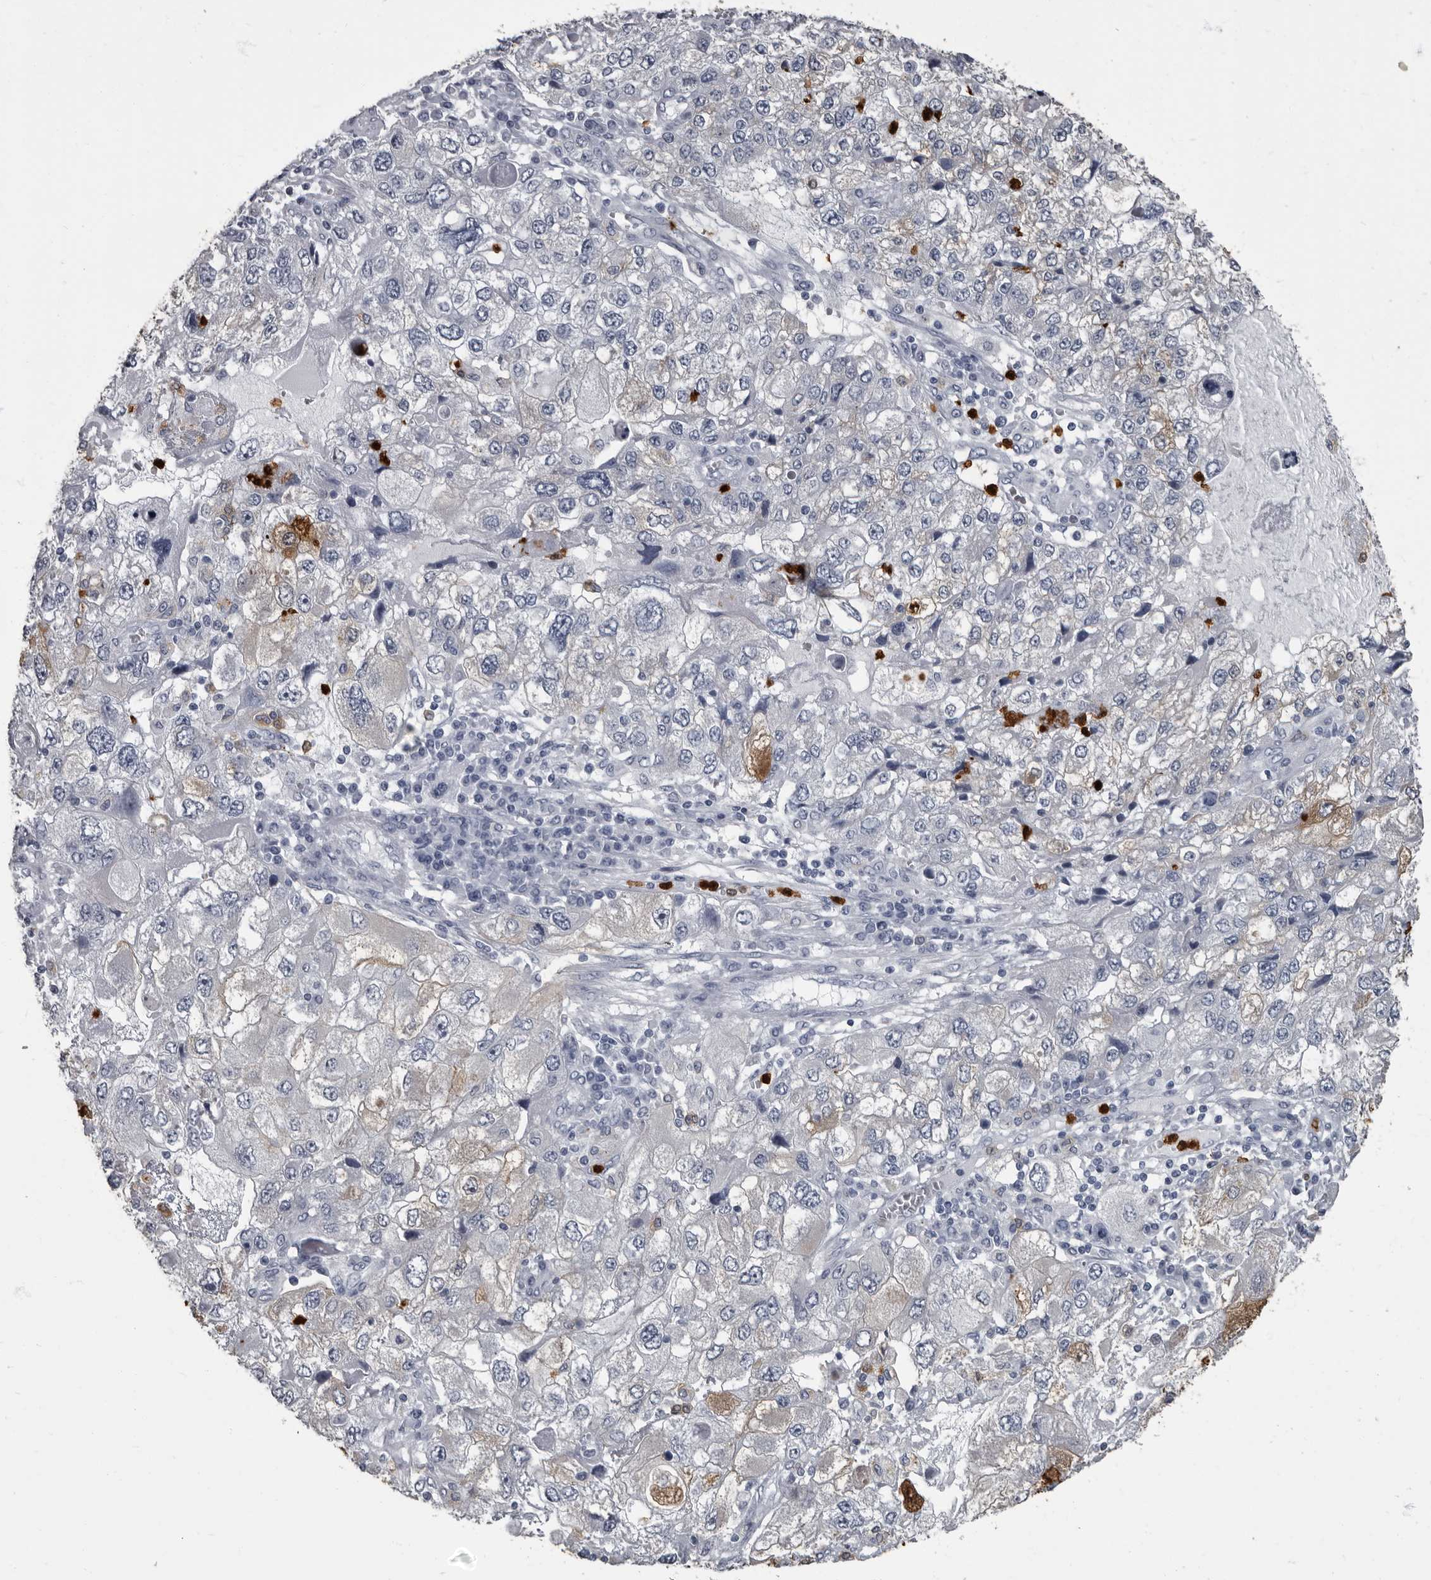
{"staining": {"intensity": "negative", "quantity": "none", "location": "none"}, "tissue": "endometrial cancer", "cell_type": "Tumor cells", "image_type": "cancer", "snomed": [{"axis": "morphology", "description": "Adenocarcinoma, NOS"}, {"axis": "topography", "description": "Endometrium"}], "caption": "The IHC image has no significant positivity in tumor cells of endometrial cancer tissue.", "gene": "TPD52L1", "patient": {"sex": "female", "age": 49}}